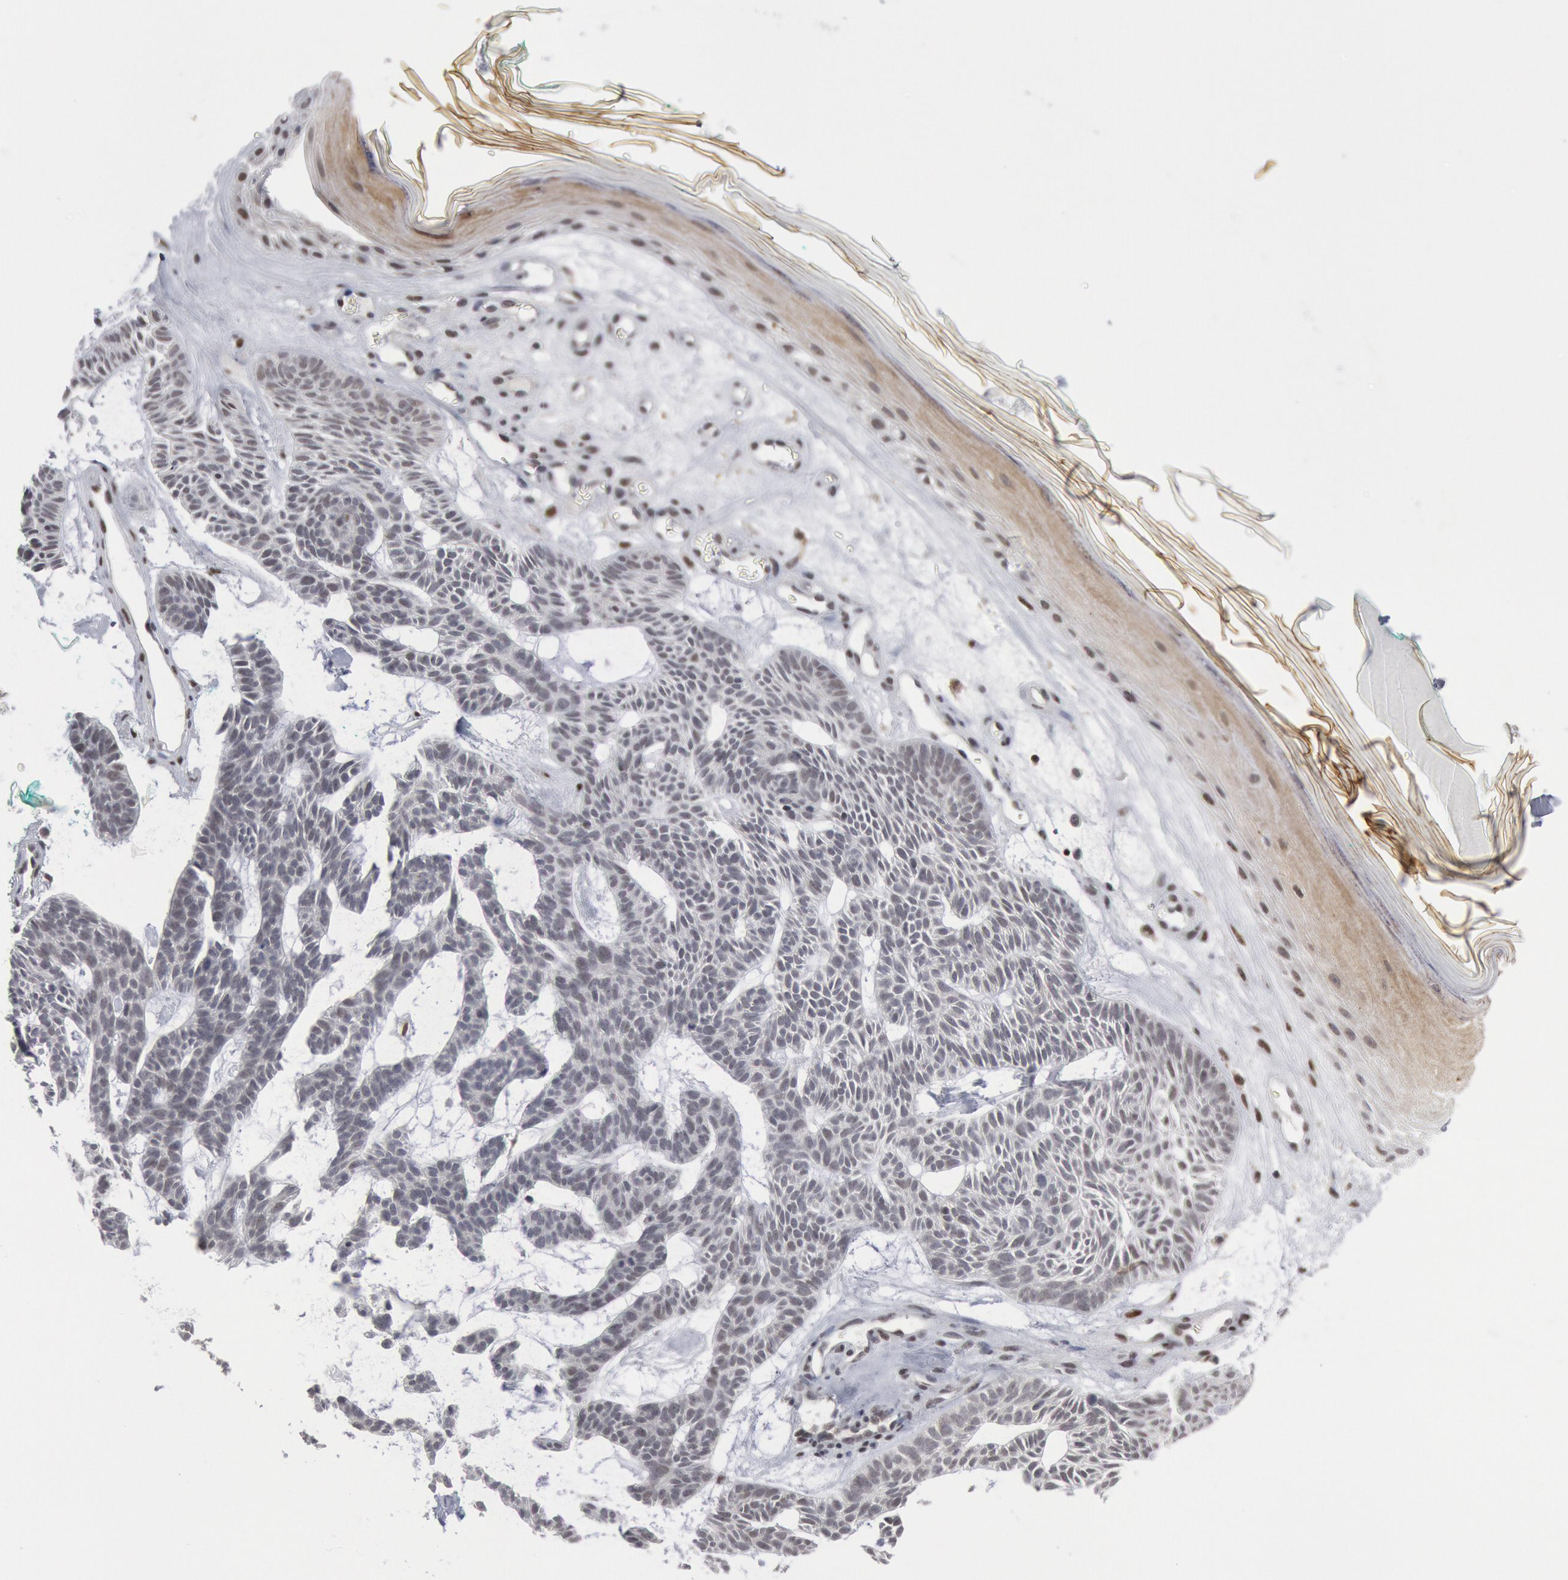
{"staining": {"intensity": "negative", "quantity": "none", "location": "none"}, "tissue": "skin cancer", "cell_type": "Tumor cells", "image_type": "cancer", "snomed": [{"axis": "morphology", "description": "Basal cell carcinoma"}, {"axis": "topography", "description": "Skin"}], "caption": "Human basal cell carcinoma (skin) stained for a protein using immunohistochemistry reveals no expression in tumor cells.", "gene": "FOXO1", "patient": {"sex": "male", "age": 75}}